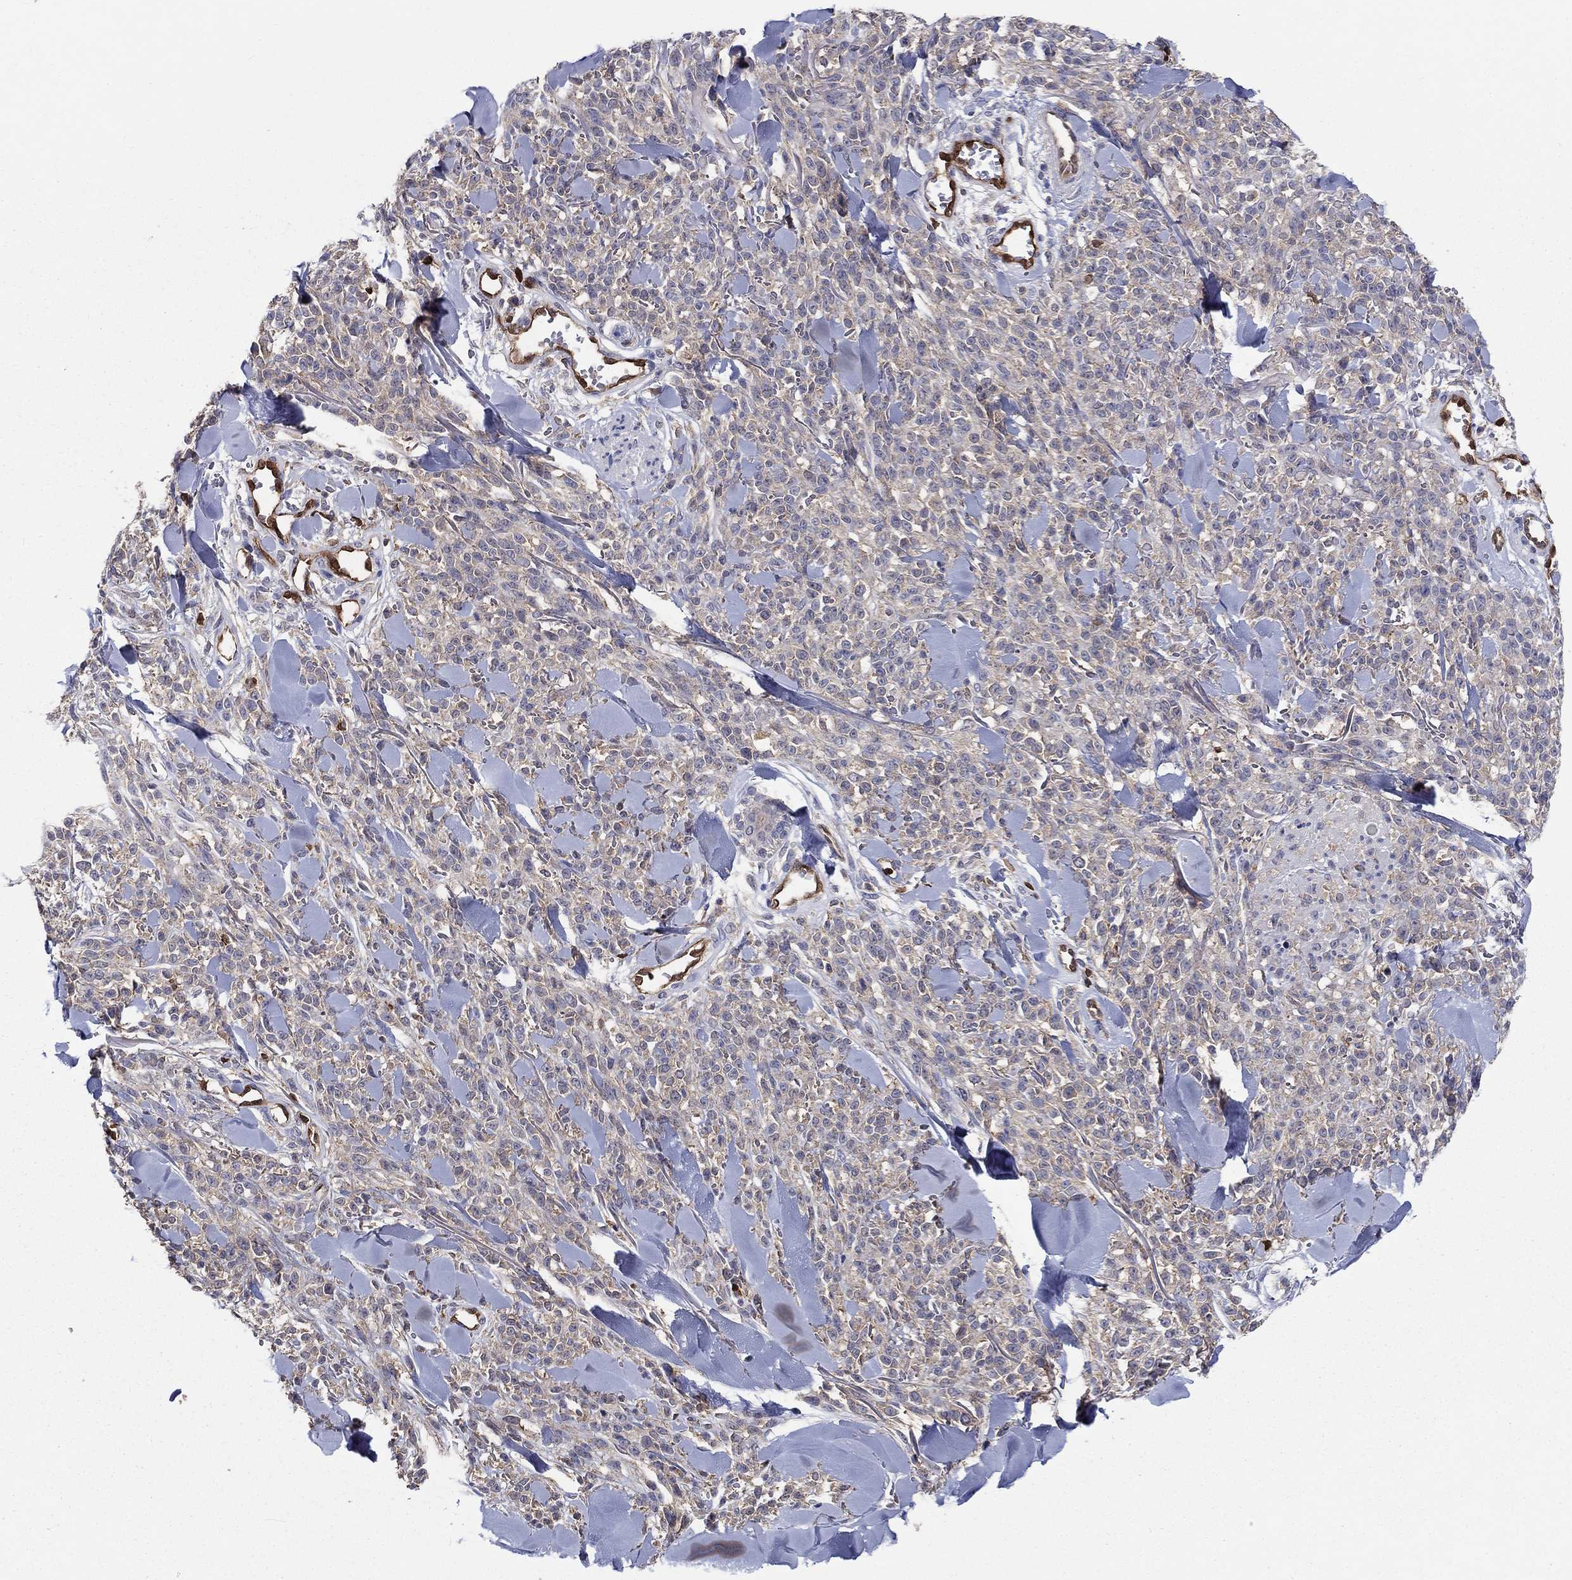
{"staining": {"intensity": "negative", "quantity": "none", "location": "none"}, "tissue": "melanoma", "cell_type": "Tumor cells", "image_type": "cancer", "snomed": [{"axis": "morphology", "description": "Malignant melanoma, NOS"}, {"axis": "topography", "description": "Skin"}, {"axis": "topography", "description": "Skin of trunk"}], "caption": "High power microscopy histopathology image of an immunohistochemistry micrograph of malignant melanoma, revealing no significant staining in tumor cells. (DAB IHC visualized using brightfield microscopy, high magnification).", "gene": "AGFG2", "patient": {"sex": "male", "age": 74}}